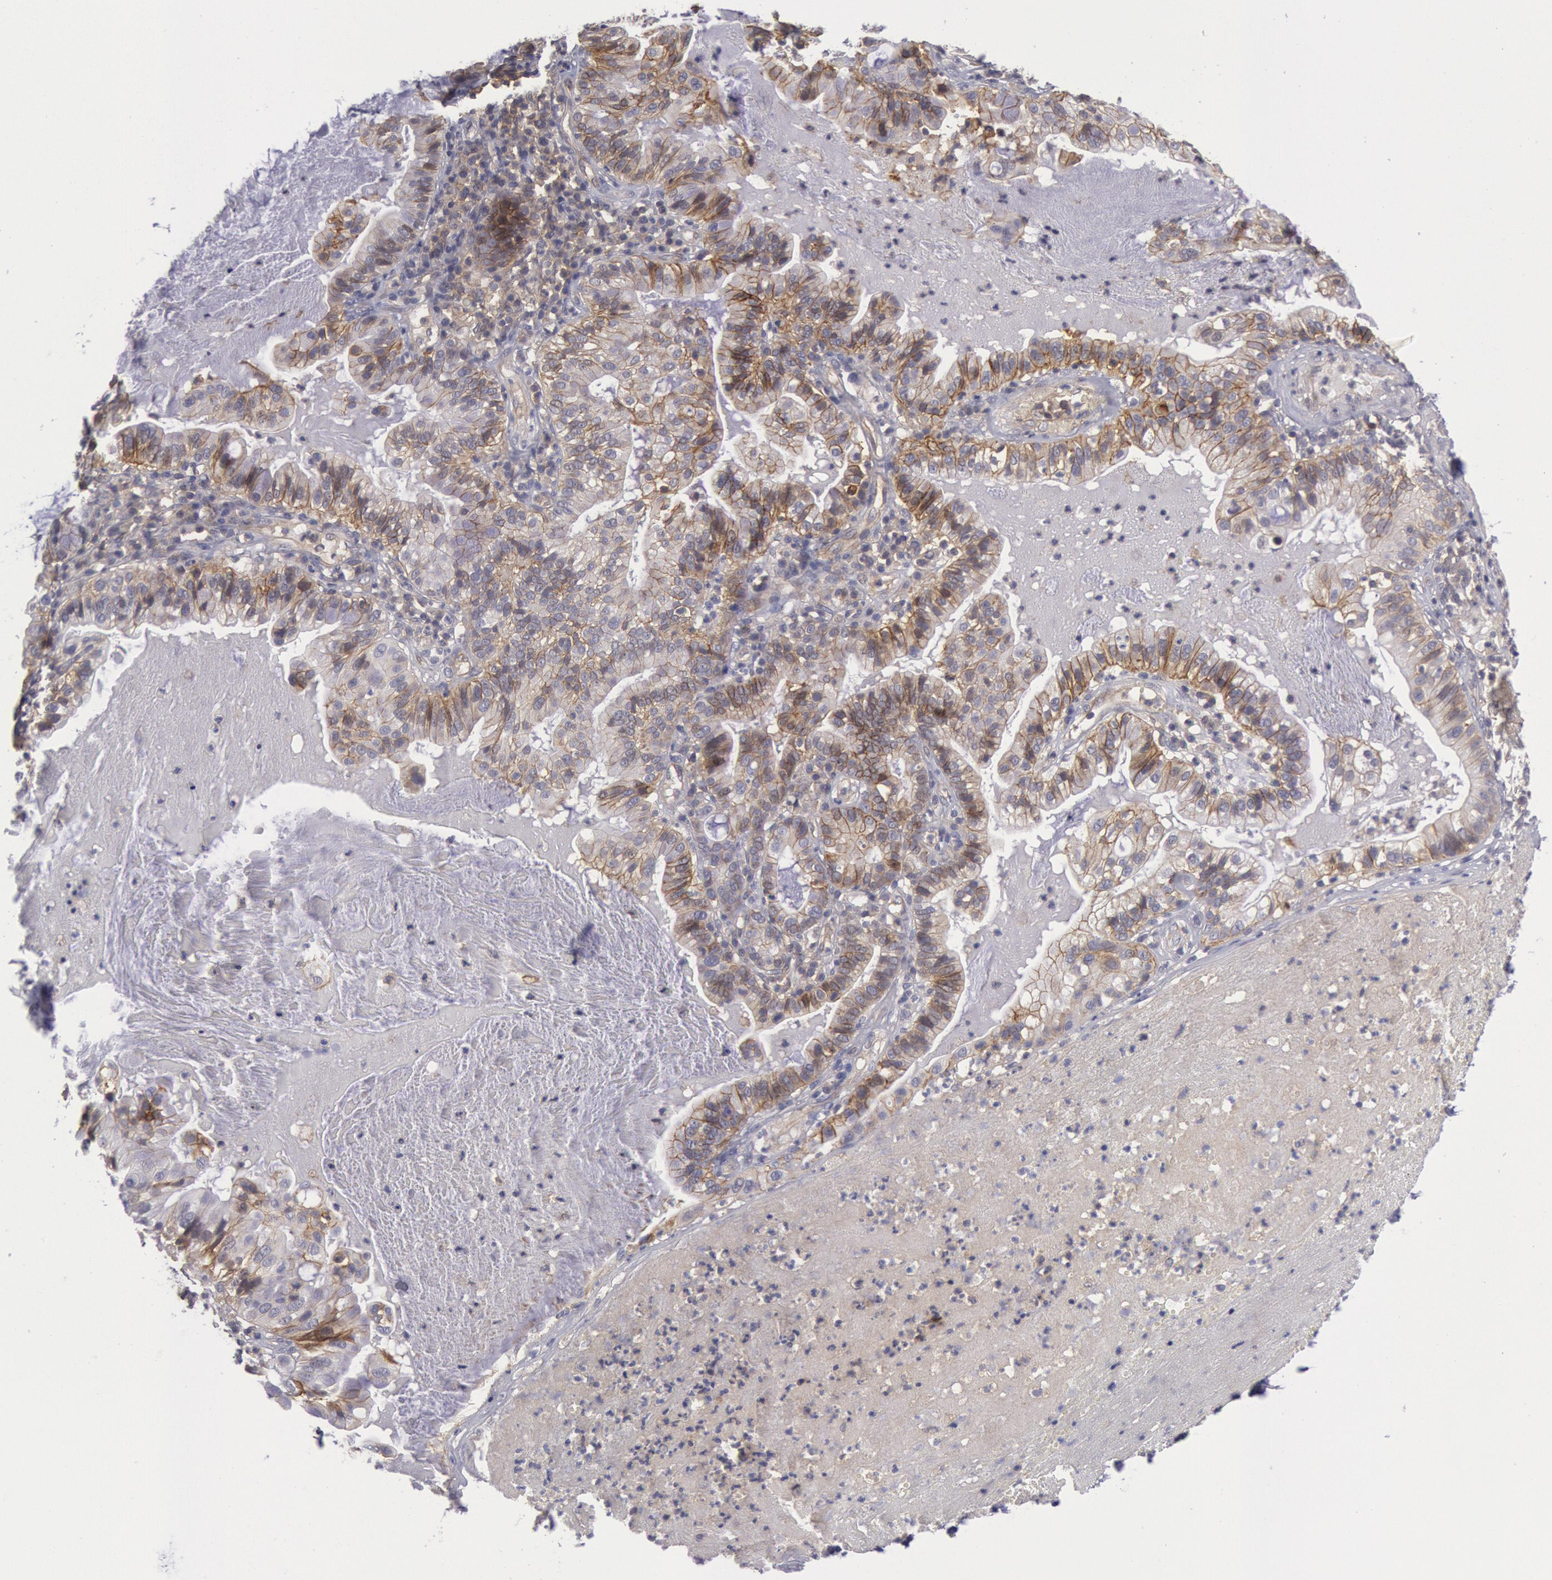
{"staining": {"intensity": "weak", "quantity": "25%-75%", "location": "cytoplasmic/membranous"}, "tissue": "cervical cancer", "cell_type": "Tumor cells", "image_type": "cancer", "snomed": [{"axis": "morphology", "description": "Adenocarcinoma, NOS"}, {"axis": "topography", "description": "Cervix"}], "caption": "Protein staining exhibits weak cytoplasmic/membranous positivity in approximately 25%-75% of tumor cells in adenocarcinoma (cervical).", "gene": "STX4", "patient": {"sex": "female", "age": 41}}